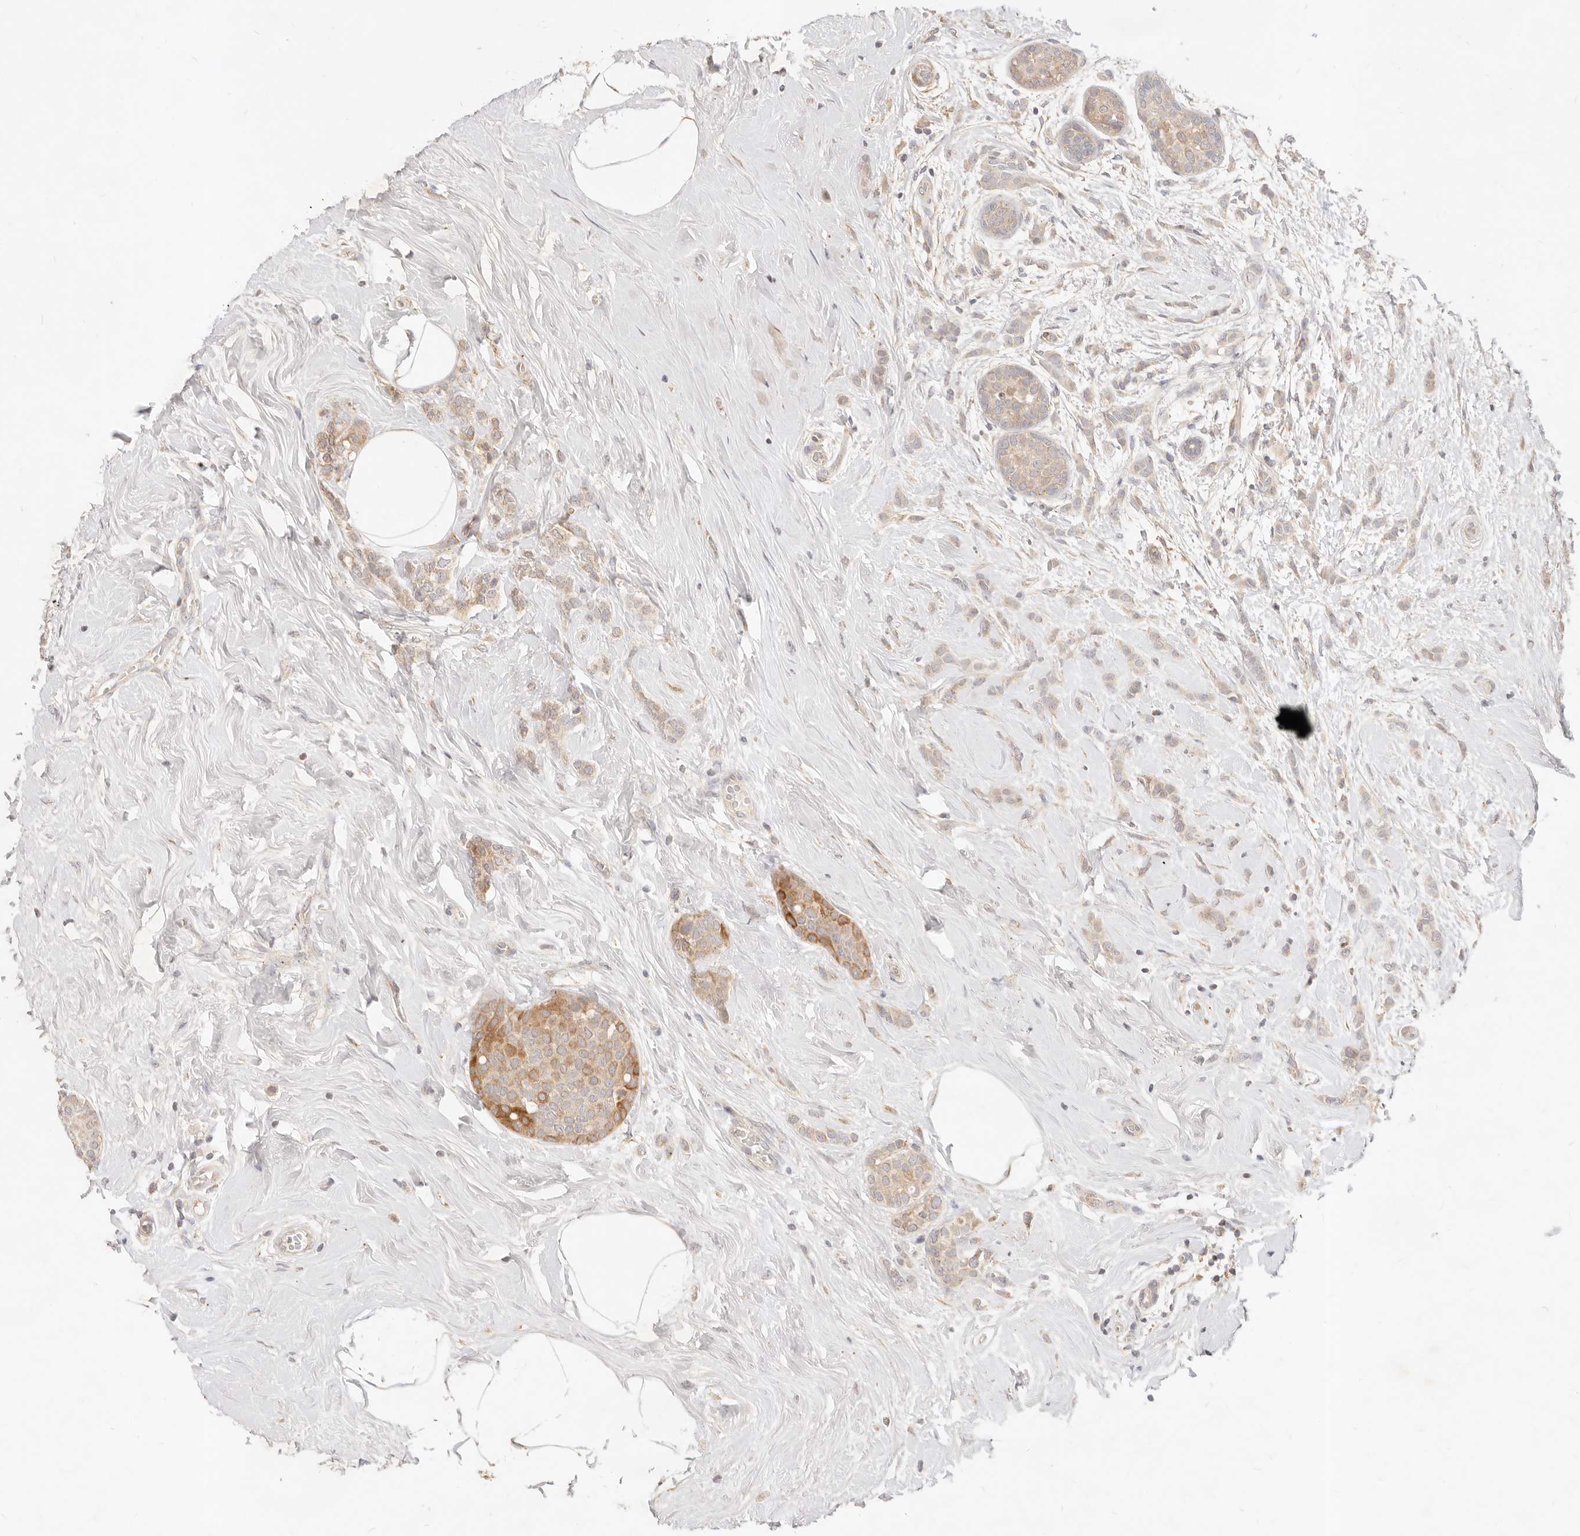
{"staining": {"intensity": "weak", "quantity": ">75%", "location": "cytoplasmic/membranous"}, "tissue": "breast cancer", "cell_type": "Tumor cells", "image_type": "cancer", "snomed": [{"axis": "morphology", "description": "Lobular carcinoma, in situ"}, {"axis": "morphology", "description": "Lobular carcinoma"}, {"axis": "topography", "description": "Breast"}], "caption": "Immunohistochemistry (IHC) histopathology image of neoplastic tissue: human breast cancer stained using immunohistochemistry displays low levels of weak protein expression localized specifically in the cytoplasmic/membranous of tumor cells, appearing as a cytoplasmic/membranous brown color.", "gene": "RUBCNL", "patient": {"sex": "female", "age": 41}}